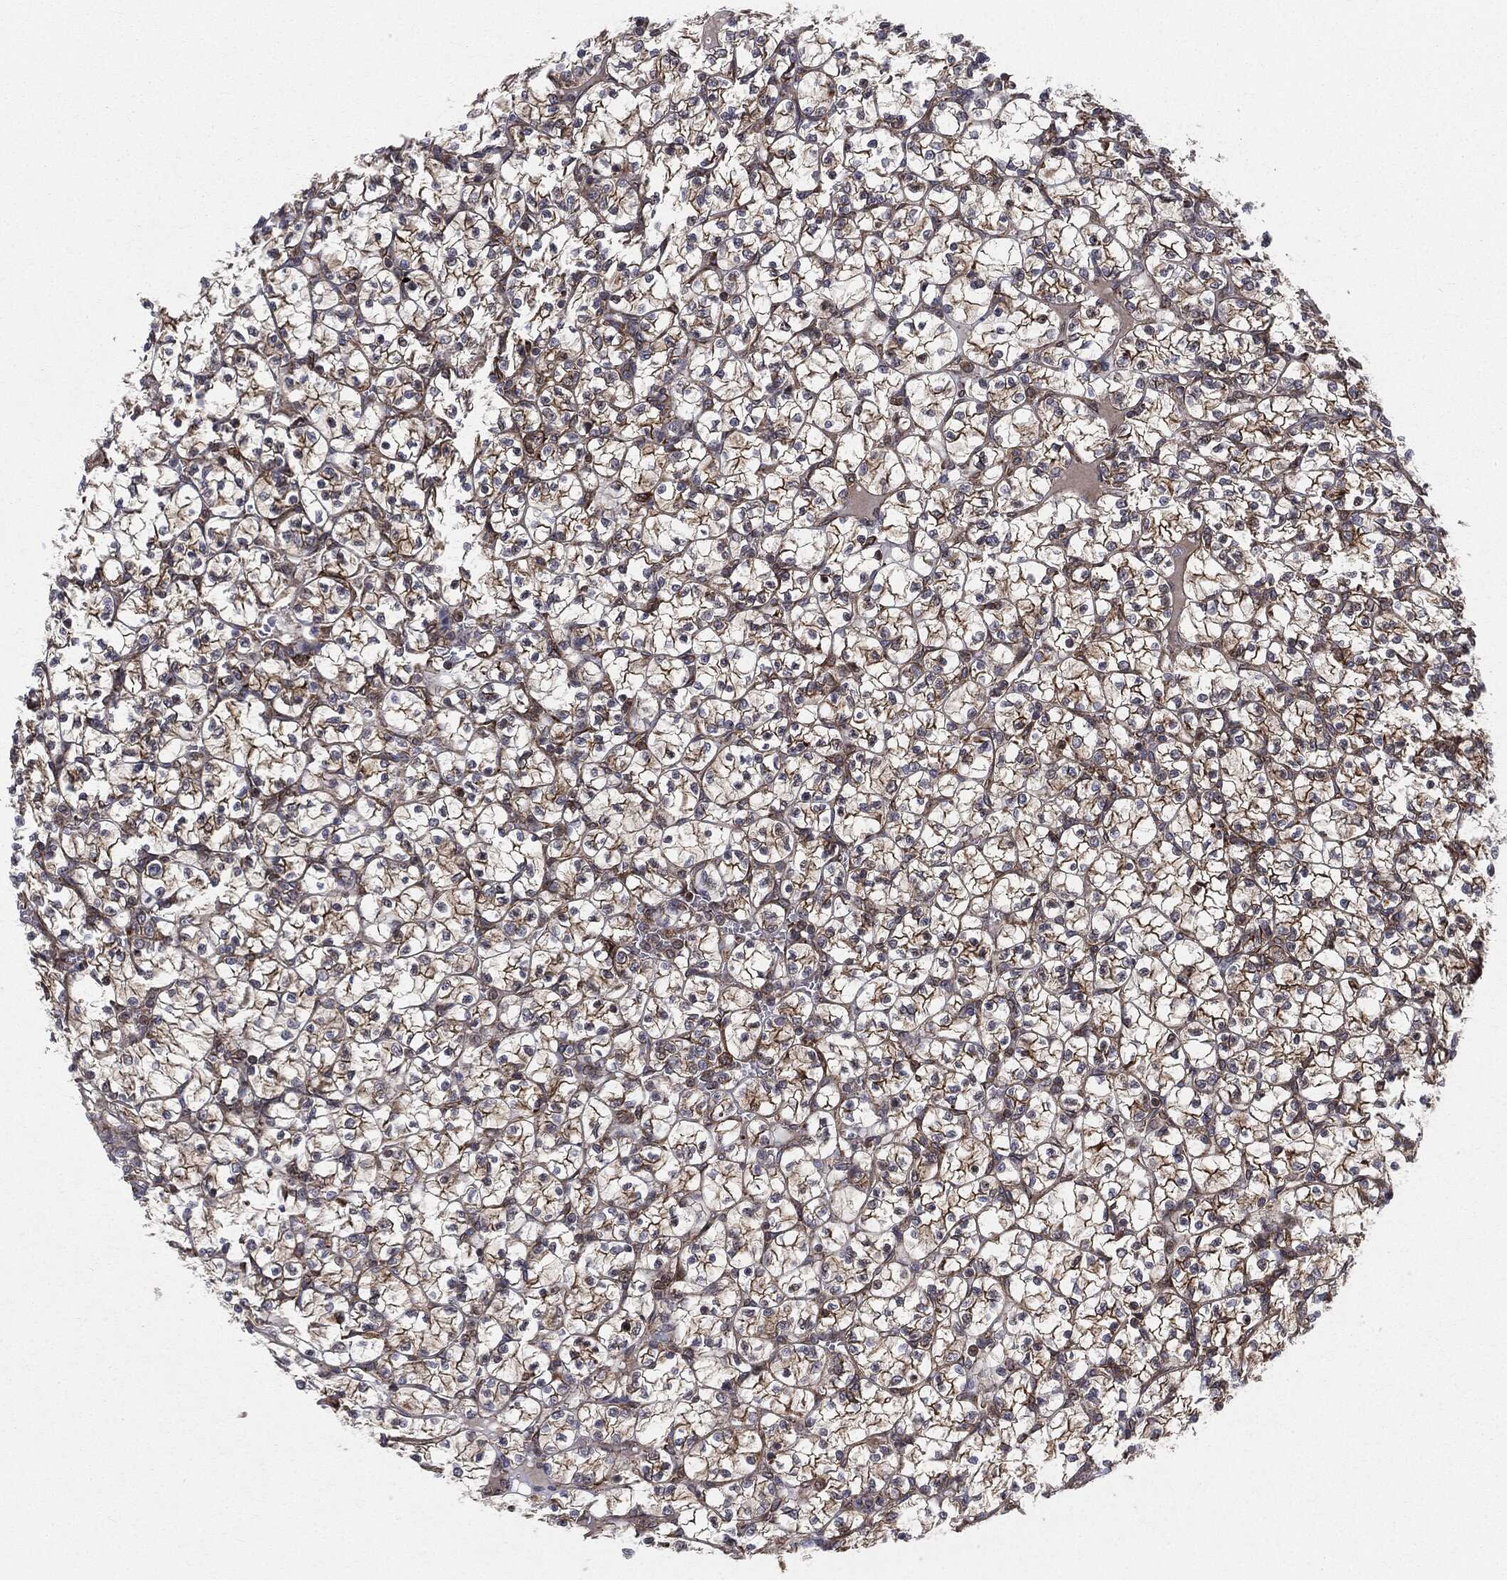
{"staining": {"intensity": "moderate", "quantity": ">75%", "location": "cytoplasmic/membranous"}, "tissue": "renal cancer", "cell_type": "Tumor cells", "image_type": "cancer", "snomed": [{"axis": "morphology", "description": "Adenocarcinoma, NOS"}, {"axis": "topography", "description": "Kidney"}], "caption": "Adenocarcinoma (renal) was stained to show a protein in brown. There is medium levels of moderate cytoplasmic/membranous staining in approximately >75% of tumor cells.", "gene": "CYLD", "patient": {"sex": "female", "age": 89}}